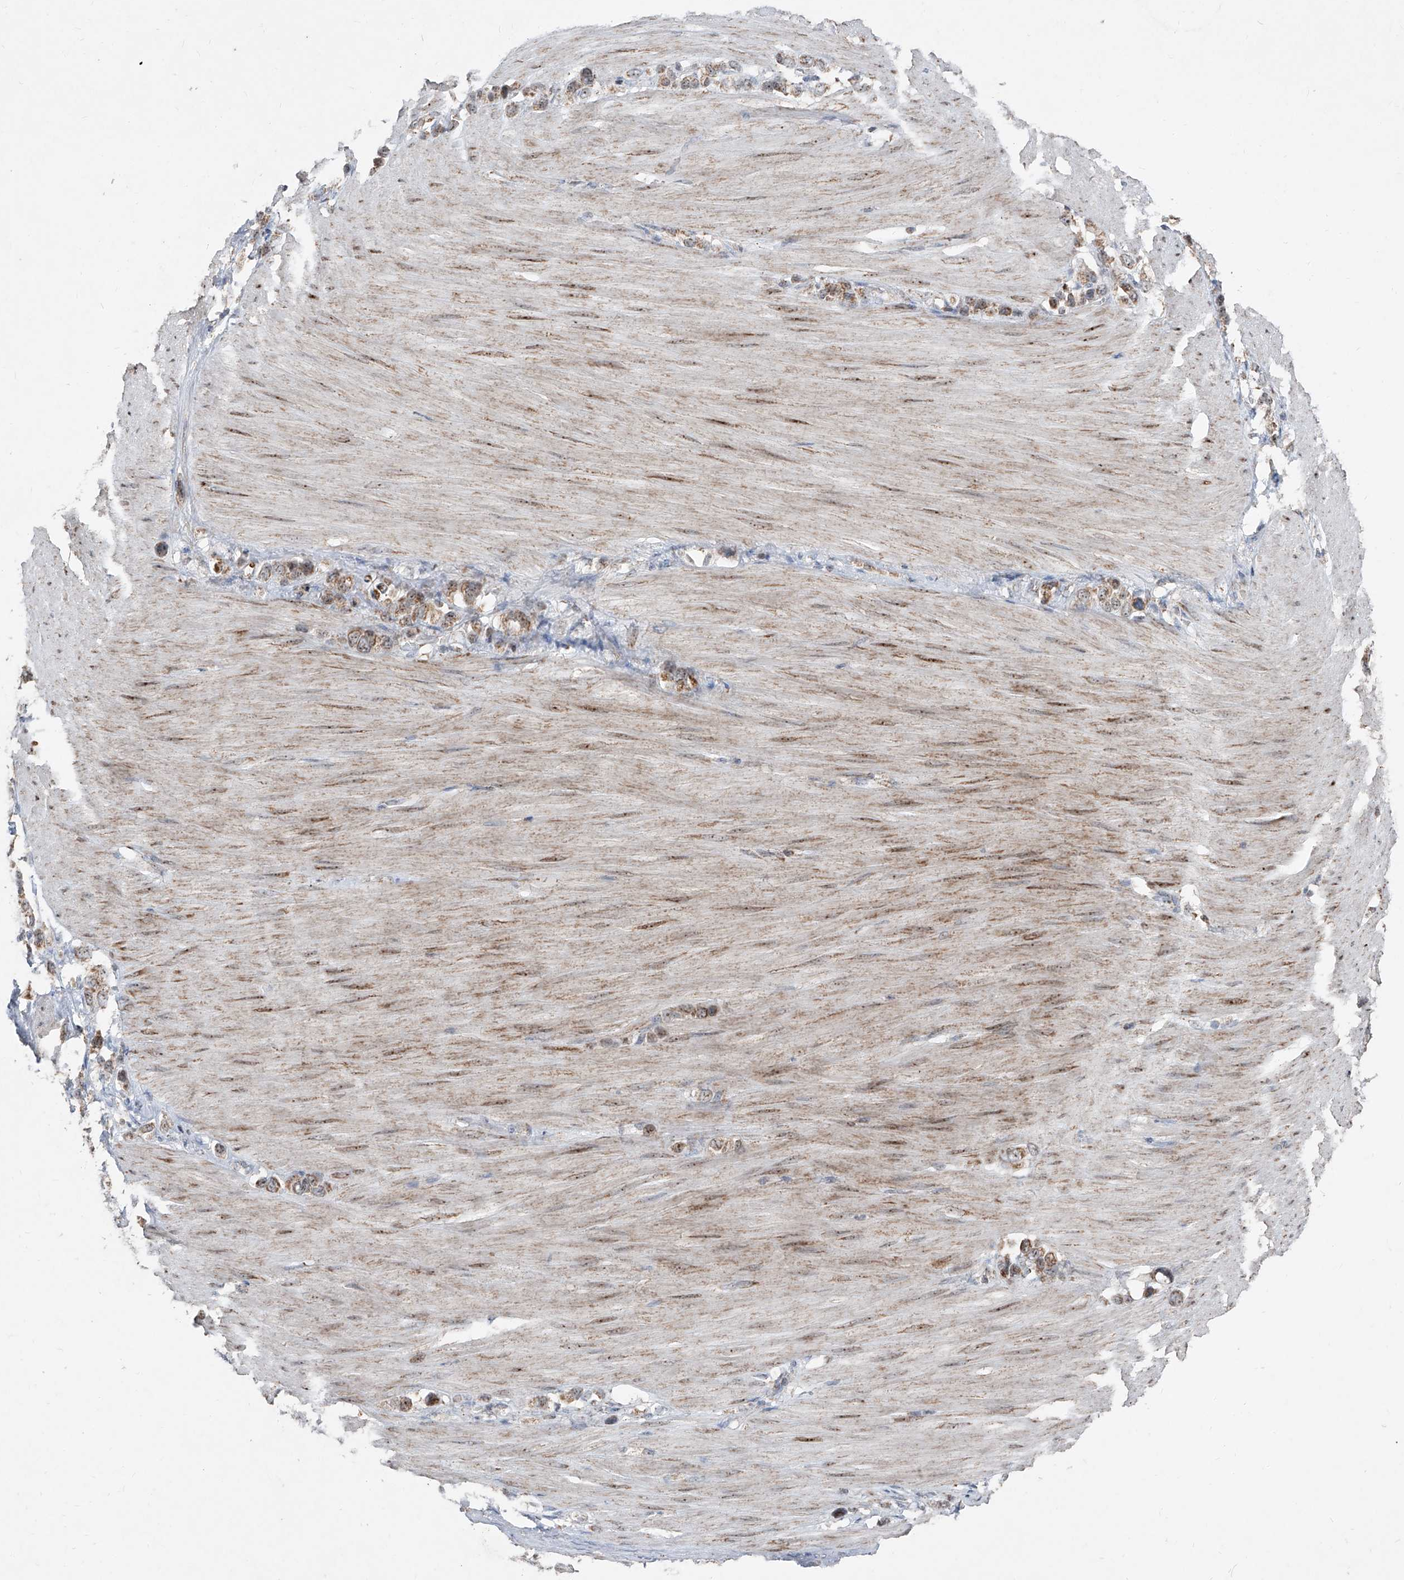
{"staining": {"intensity": "moderate", "quantity": ">75%", "location": "cytoplasmic/membranous"}, "tissue": "stomach cancer", "cell_type": "Tumor cells", "image_type": "cancer", "snomed": [{"axis": "morphology", "description": "Adenocarcinoma, NOS"}, {"axis": "topography", "description": "Stomach"}], "caption": "Brown immunohistochemical staining in human stomach adenocarcinoma exhibits moderate cytoplasmic/membranous staining in about >75% of tumor cells. (DAB (3,3'-diaminobenzidine) IHC with brightfield microscopy, high magnification).", "gene": "NDUFB3", "patient": {"sex": "female", "age": 65}}